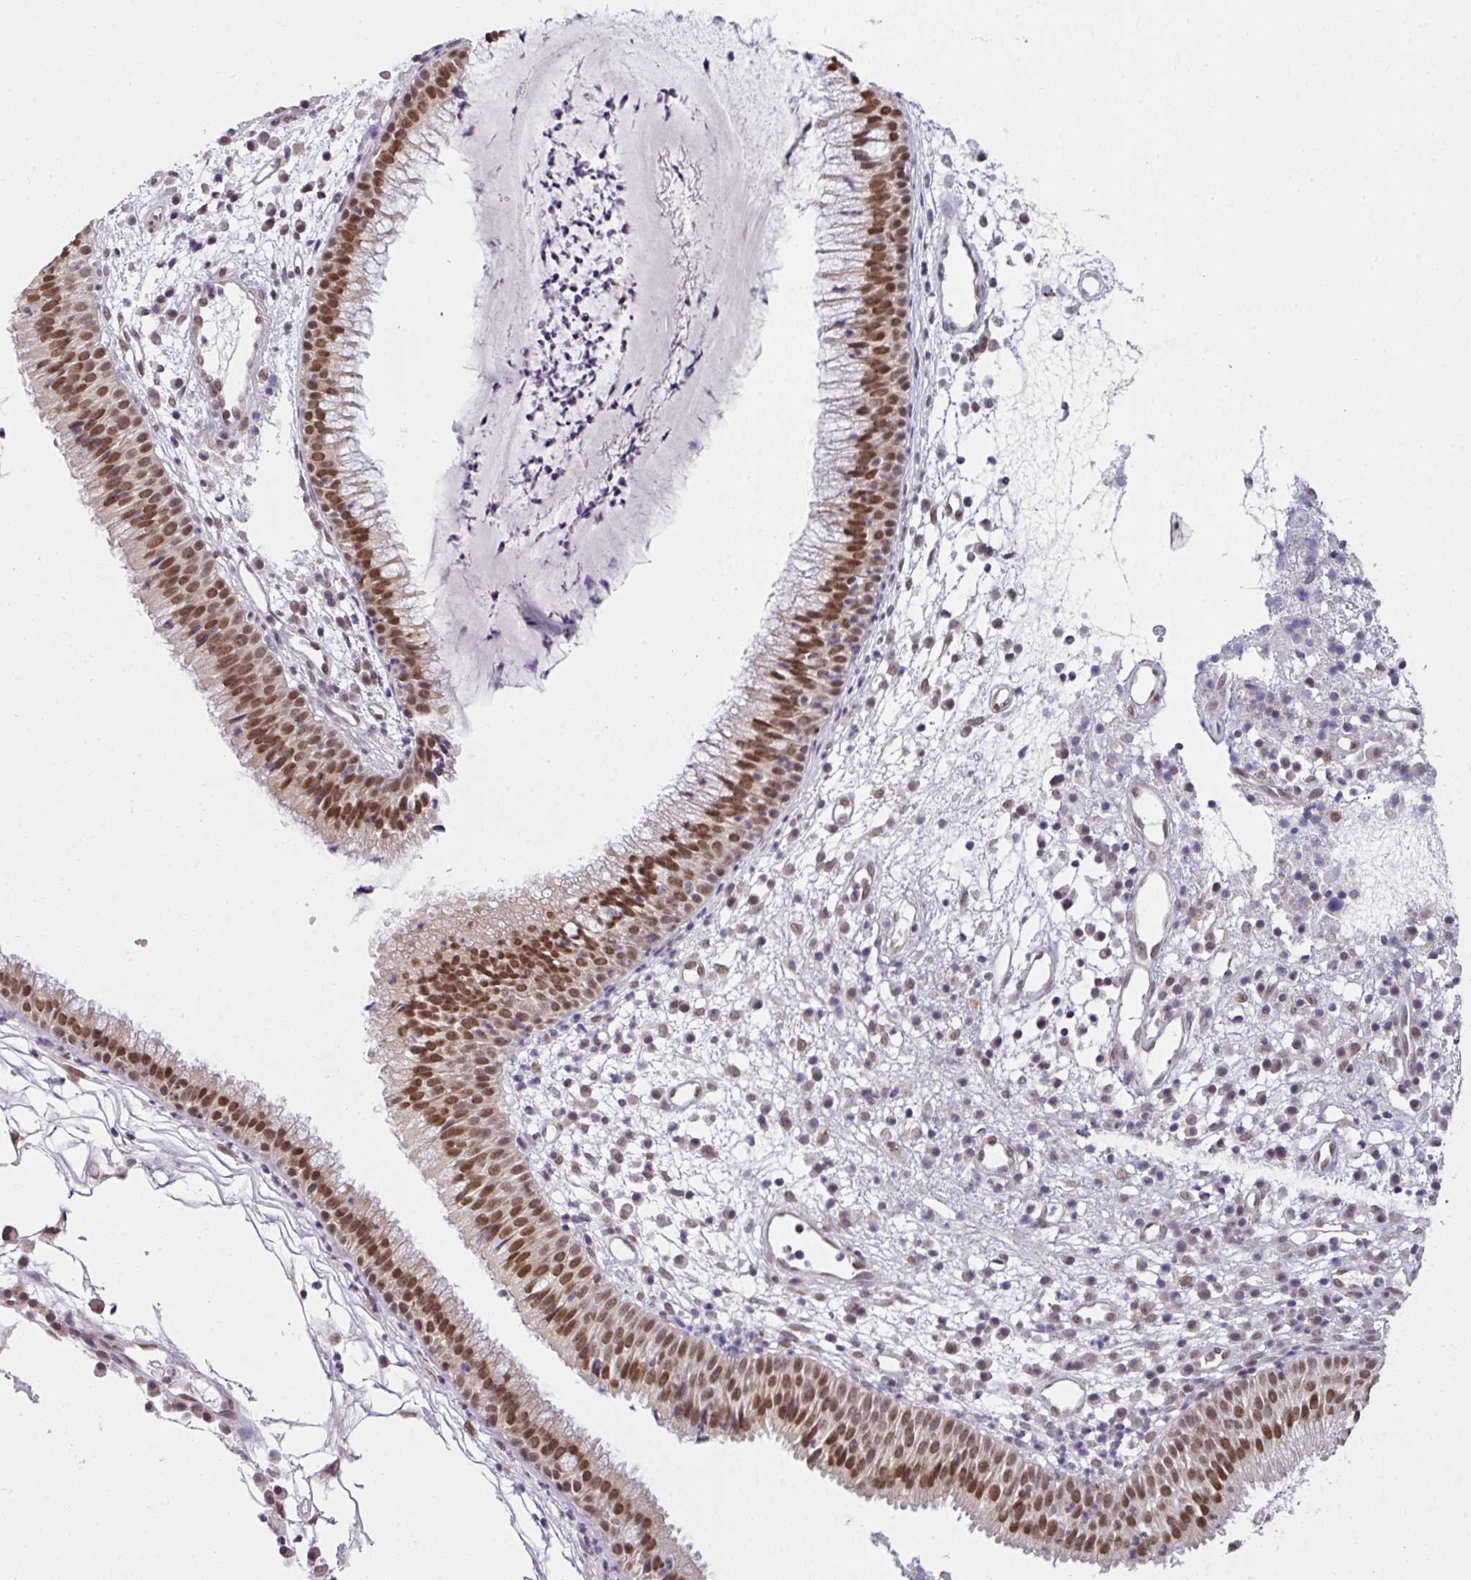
{"staining": {"intensity": "moderate", "quantity": ">75%", "location": "nuclear"}, "tissue": "nasopharynx", "cell_type": "Respiratory epithelial cells", "image_type": "normal", "snomed": [{"axis": "morphology", "description": "Normal tissue, NOS"}, {"axis": "topography", "description": "Nasopharynx"}], "caption": "Immunohistochemistry staining of benign nasopharynx, which displays medium levels of moderate nuclear staining in about >75% of respiratory epithelial cells indicating moderate nuclear protein staining. The staining was performed using DAB (brown) for protein detection and nuclei were counterstained in hematoxylin (blue).", "gene": "DERPC", "patient": {"sex": "male", "age": 21}}